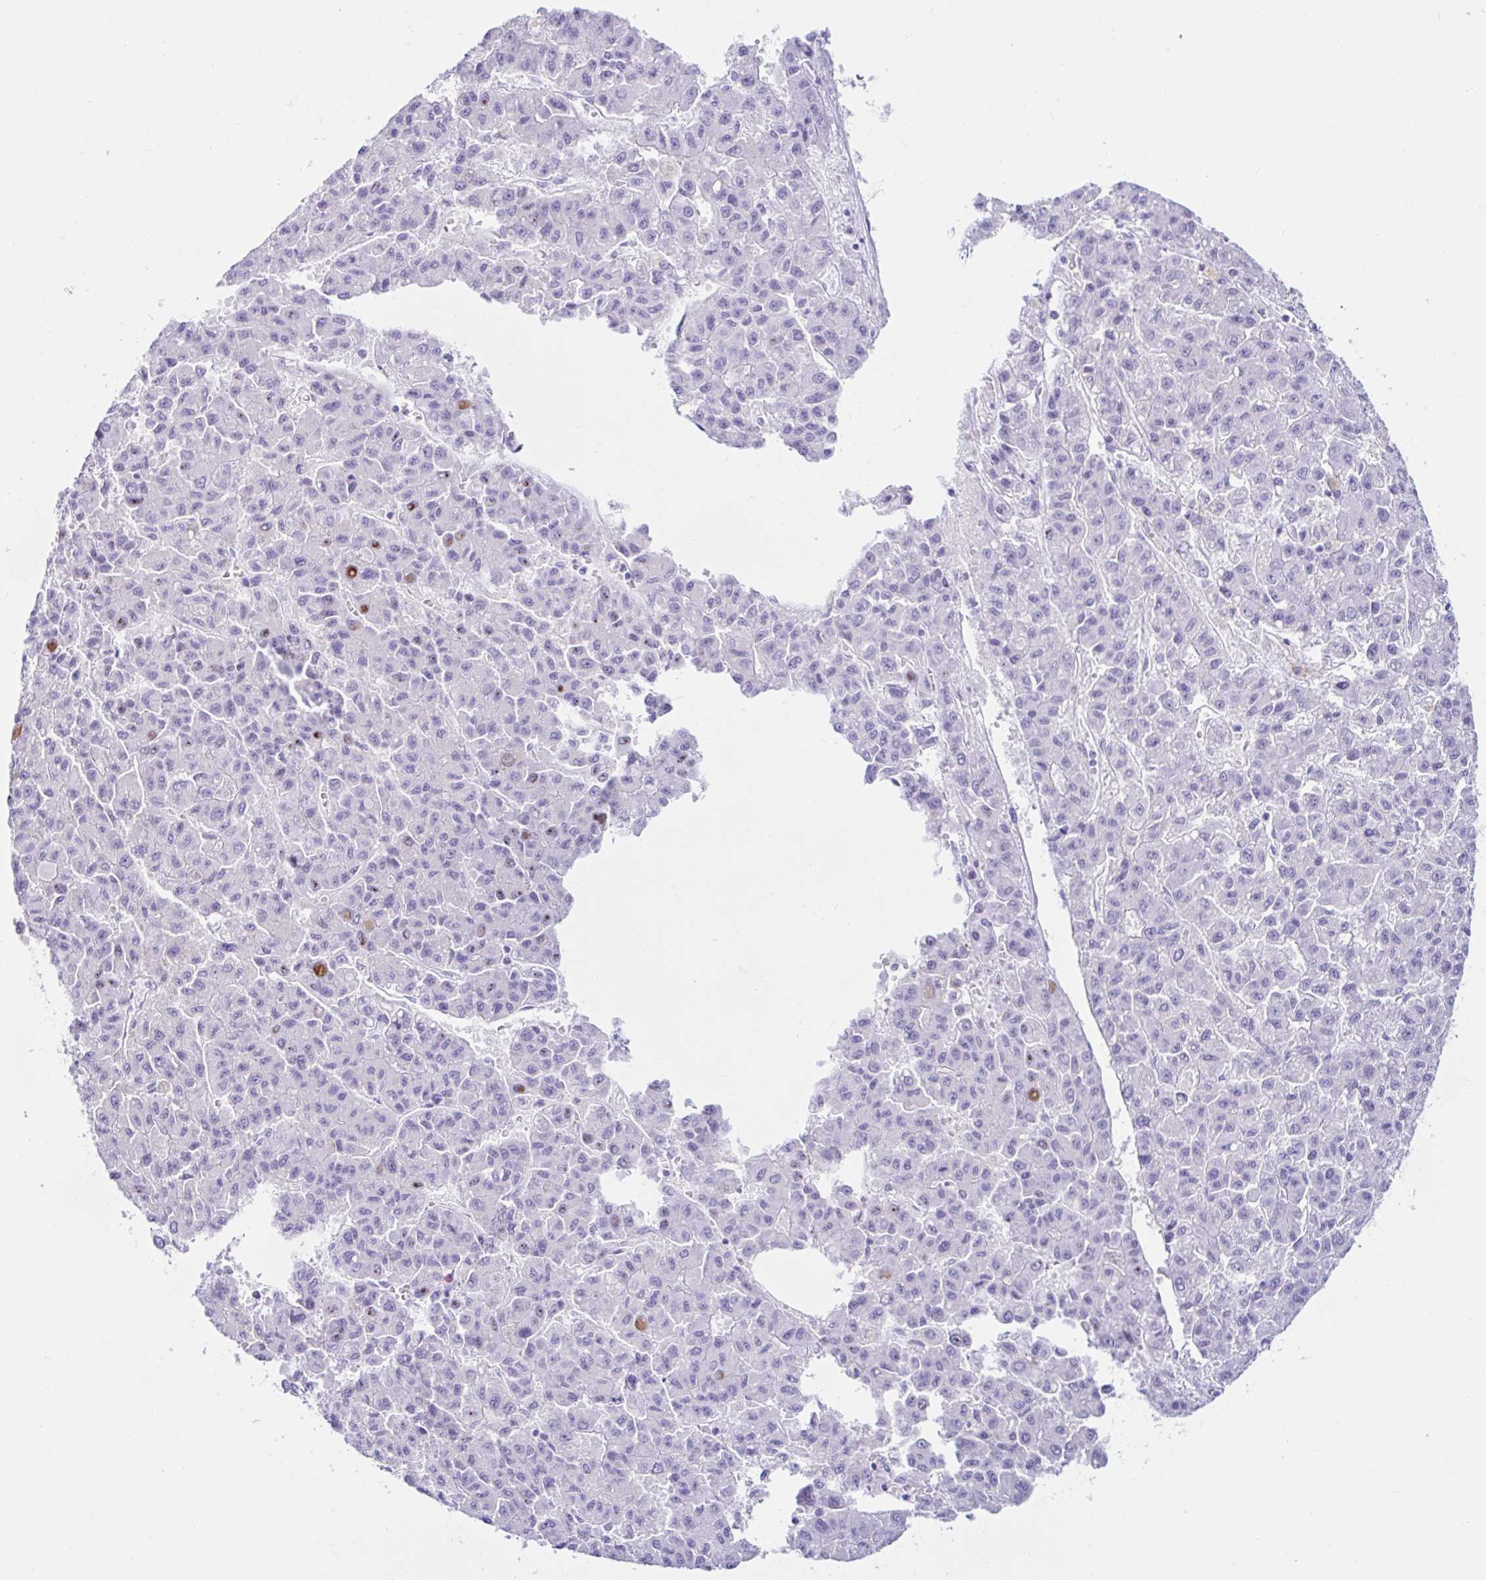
{"staining": {"intensity": "negative", "quantity": "none", "location": "none"}, "tissue": "liver cancer", "cell_type": "Tumor cells", "image_type": "cancer", "snomed": [{"axis": "morphology", "description": "Carcinoma, Hepatocellular, NOS"}, {"axis": "topography", "description": "Liver"}], "caption": "Immunohistochemistry image of human liver hepatocellular carcinoma stained for a protein (brown), which displays no expression in tumor cells.", "gene": "BEST1", "patient": {"sex": "male", "age": 70}}